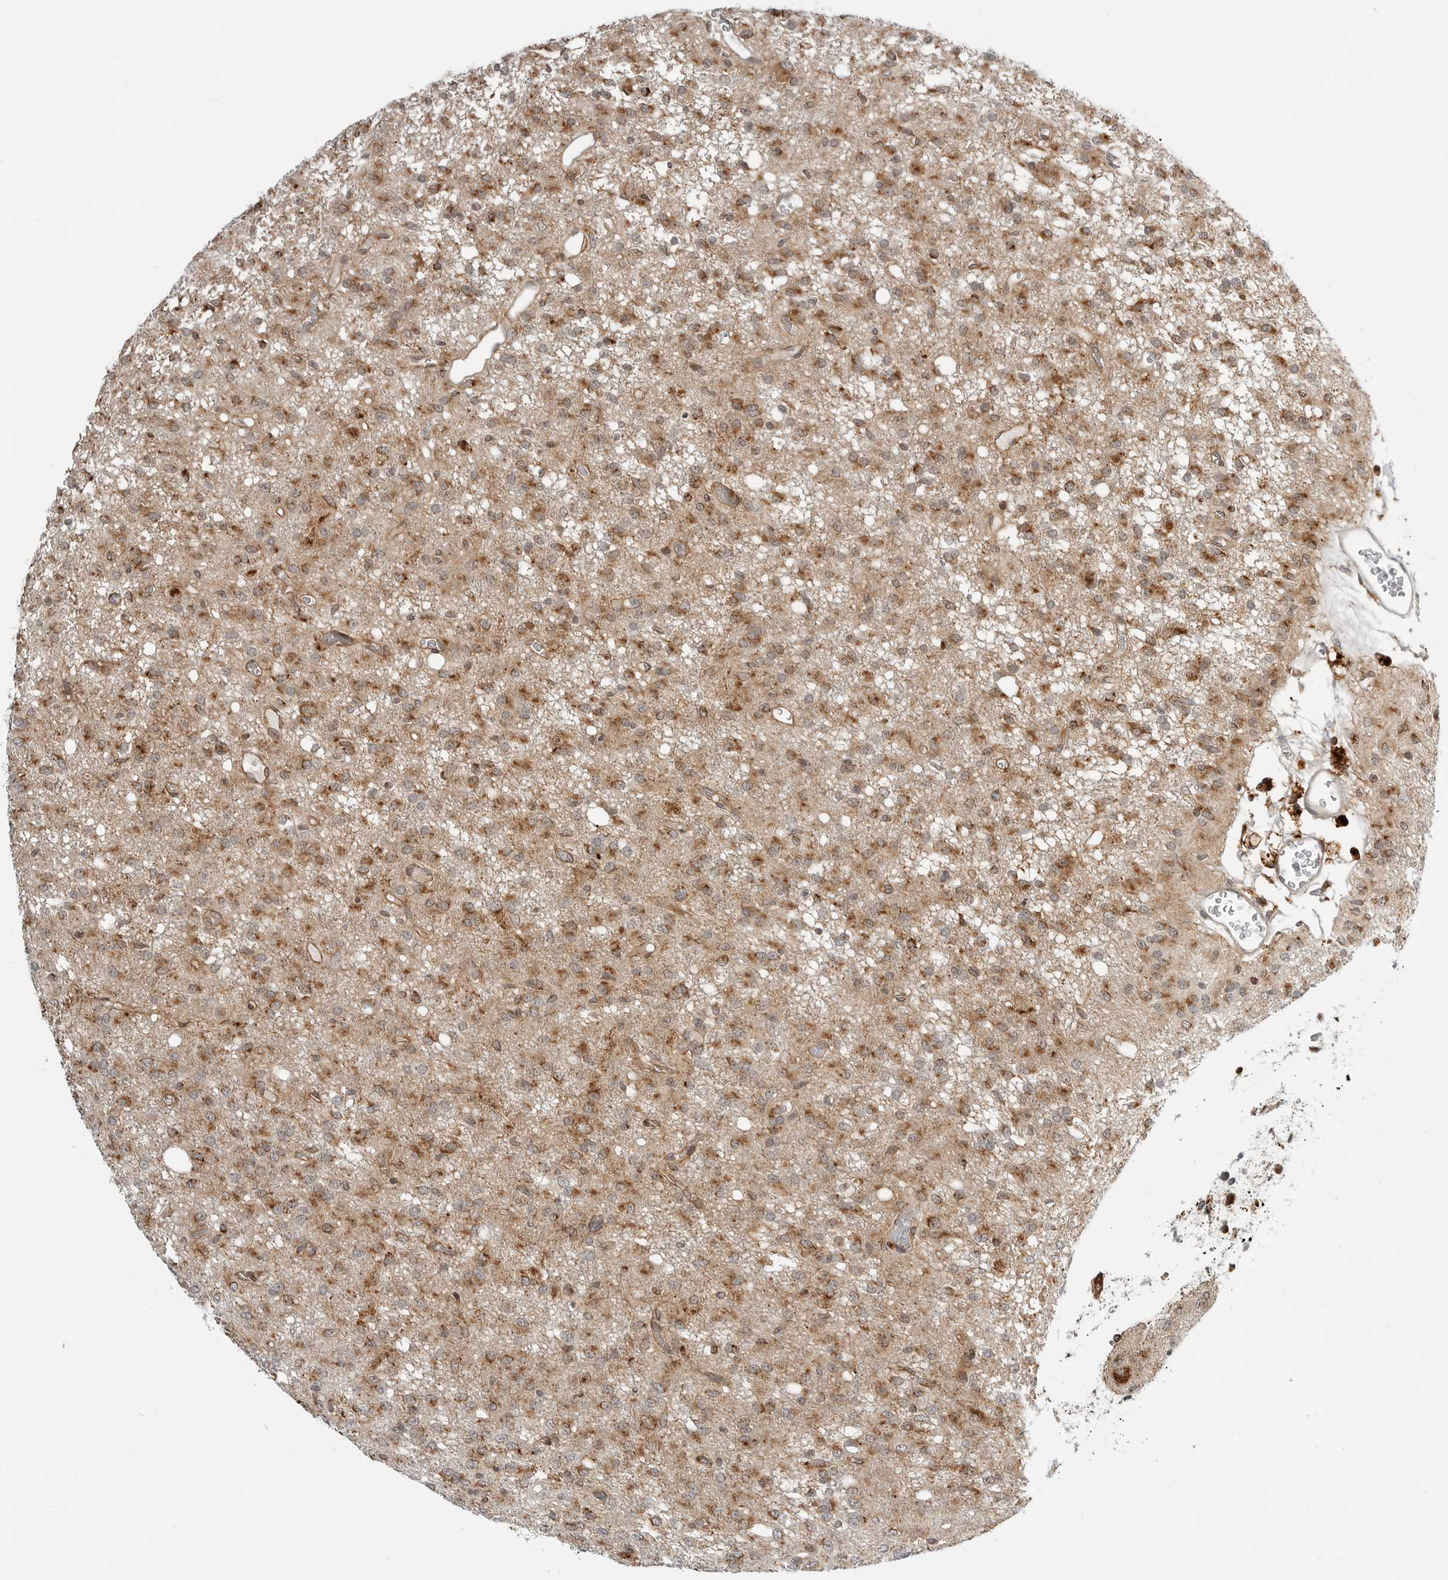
{"staining": {"intensity": "moderate", "quantity": "25%-75%", "location": "cytoplasmic/membranous"}, "tissue": "glioma", "cell_type": "Tumor cells", "image_type": "cancer", "snomed": [{"axis": "morphology", "description": "Glioma, malignant, High grade"}, {"axis": "topography", "description": "Brain"}], "caption": "Tumor cells show moderate cytoplasmic/membranous expression in about 25%-75% of cells in malignant glioma (high-grade).", "gene": "PEX2", "patient": {"sex": "female", "age": 59}}